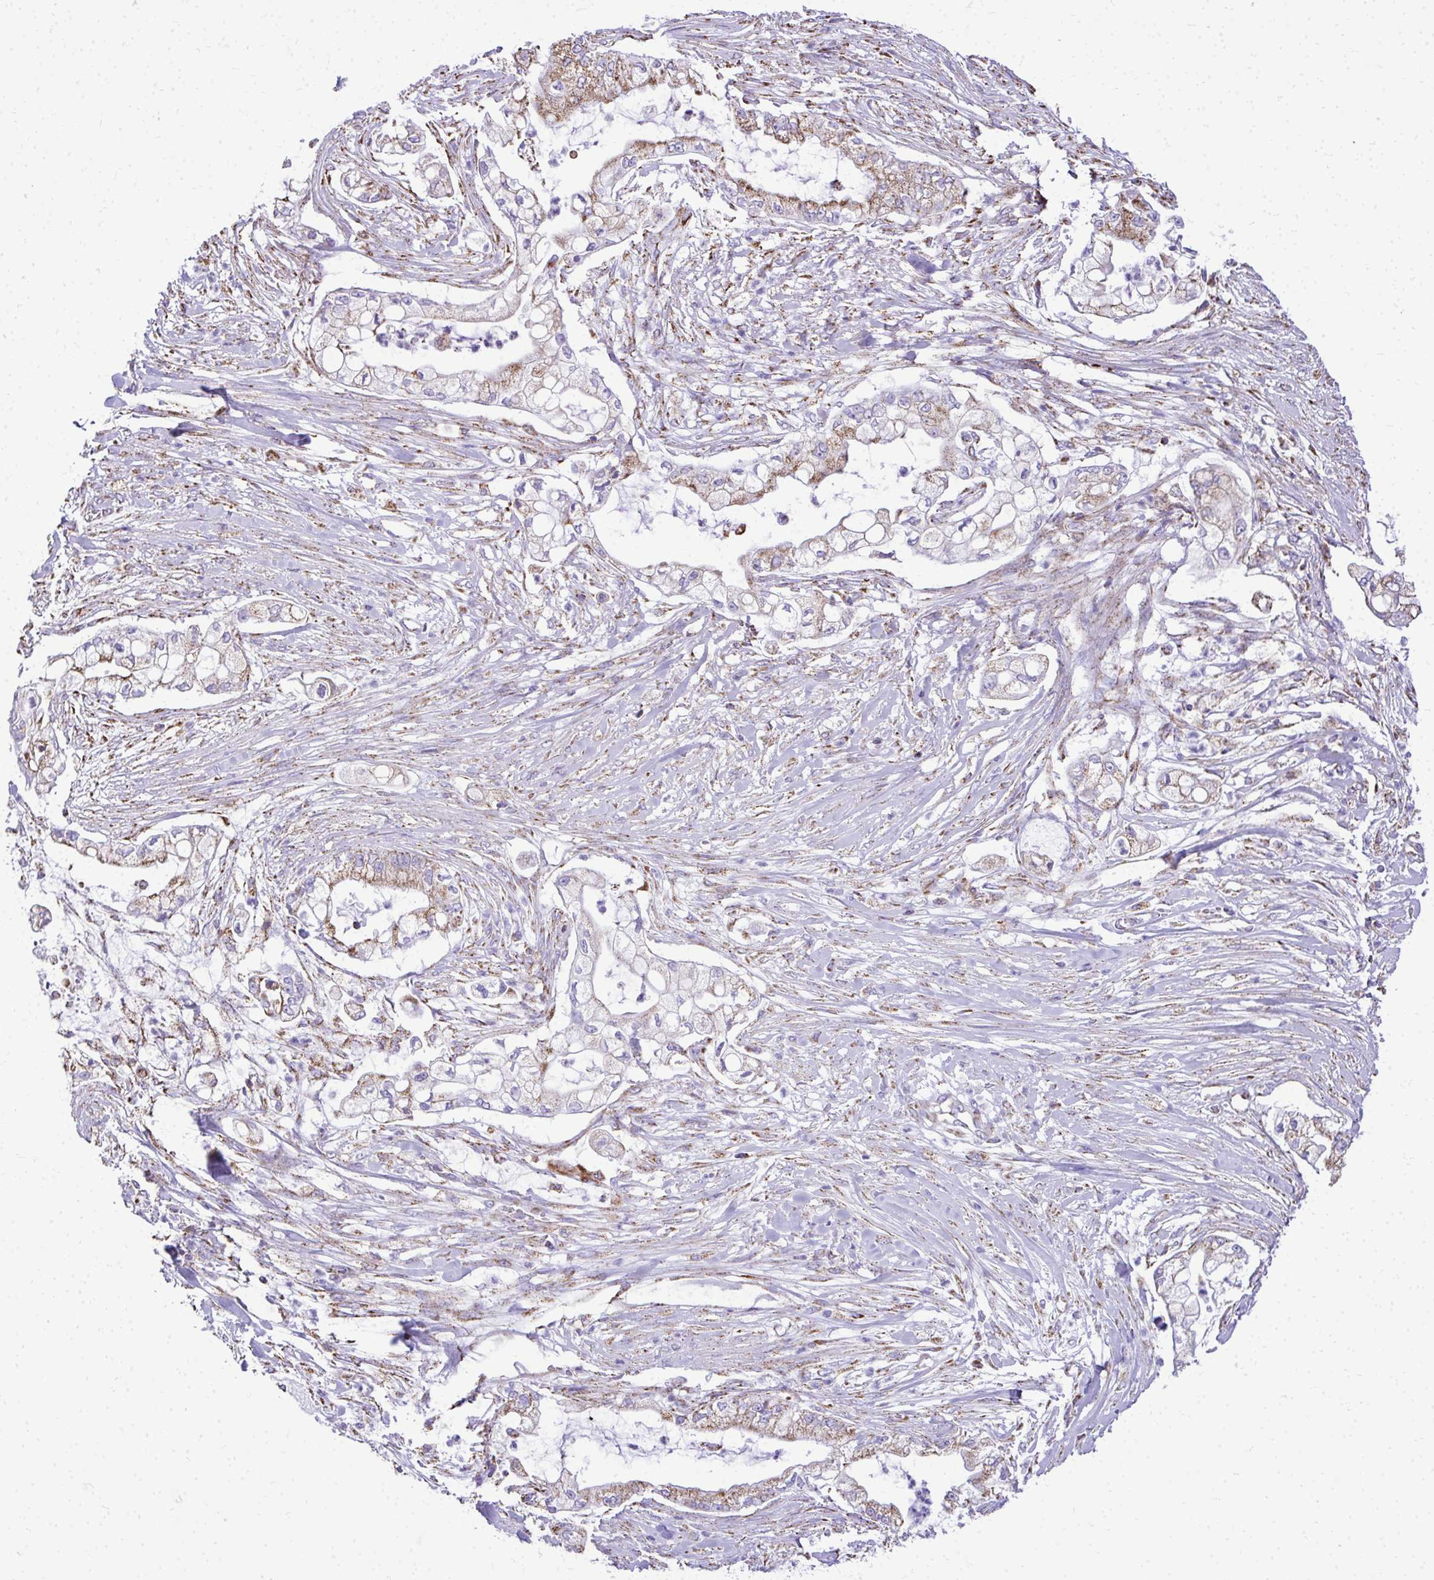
{"staining": {"intensity": "moderate", "quantity": "25%-75%", "location": "cytoplasmic/membranous"}, "tissue": "pancreatic cancer", "cell_type": "Tumor cells", "image_type": "cancer", "snomed": [{"axis": "morphology", "description": "Adenocarcinoma, NOS"}, {"axis": "topography", "description": "Pancreas"}], "caption": "Pancreatic adenocarcinoma was stained to show a protein in brown. There is medium levels of moderate cytoplasmic/membranous staining in approximately 25%-75% of tumor cells.", "gene": "MPZL2", "patient": {"sex": "female", "age": 69}}